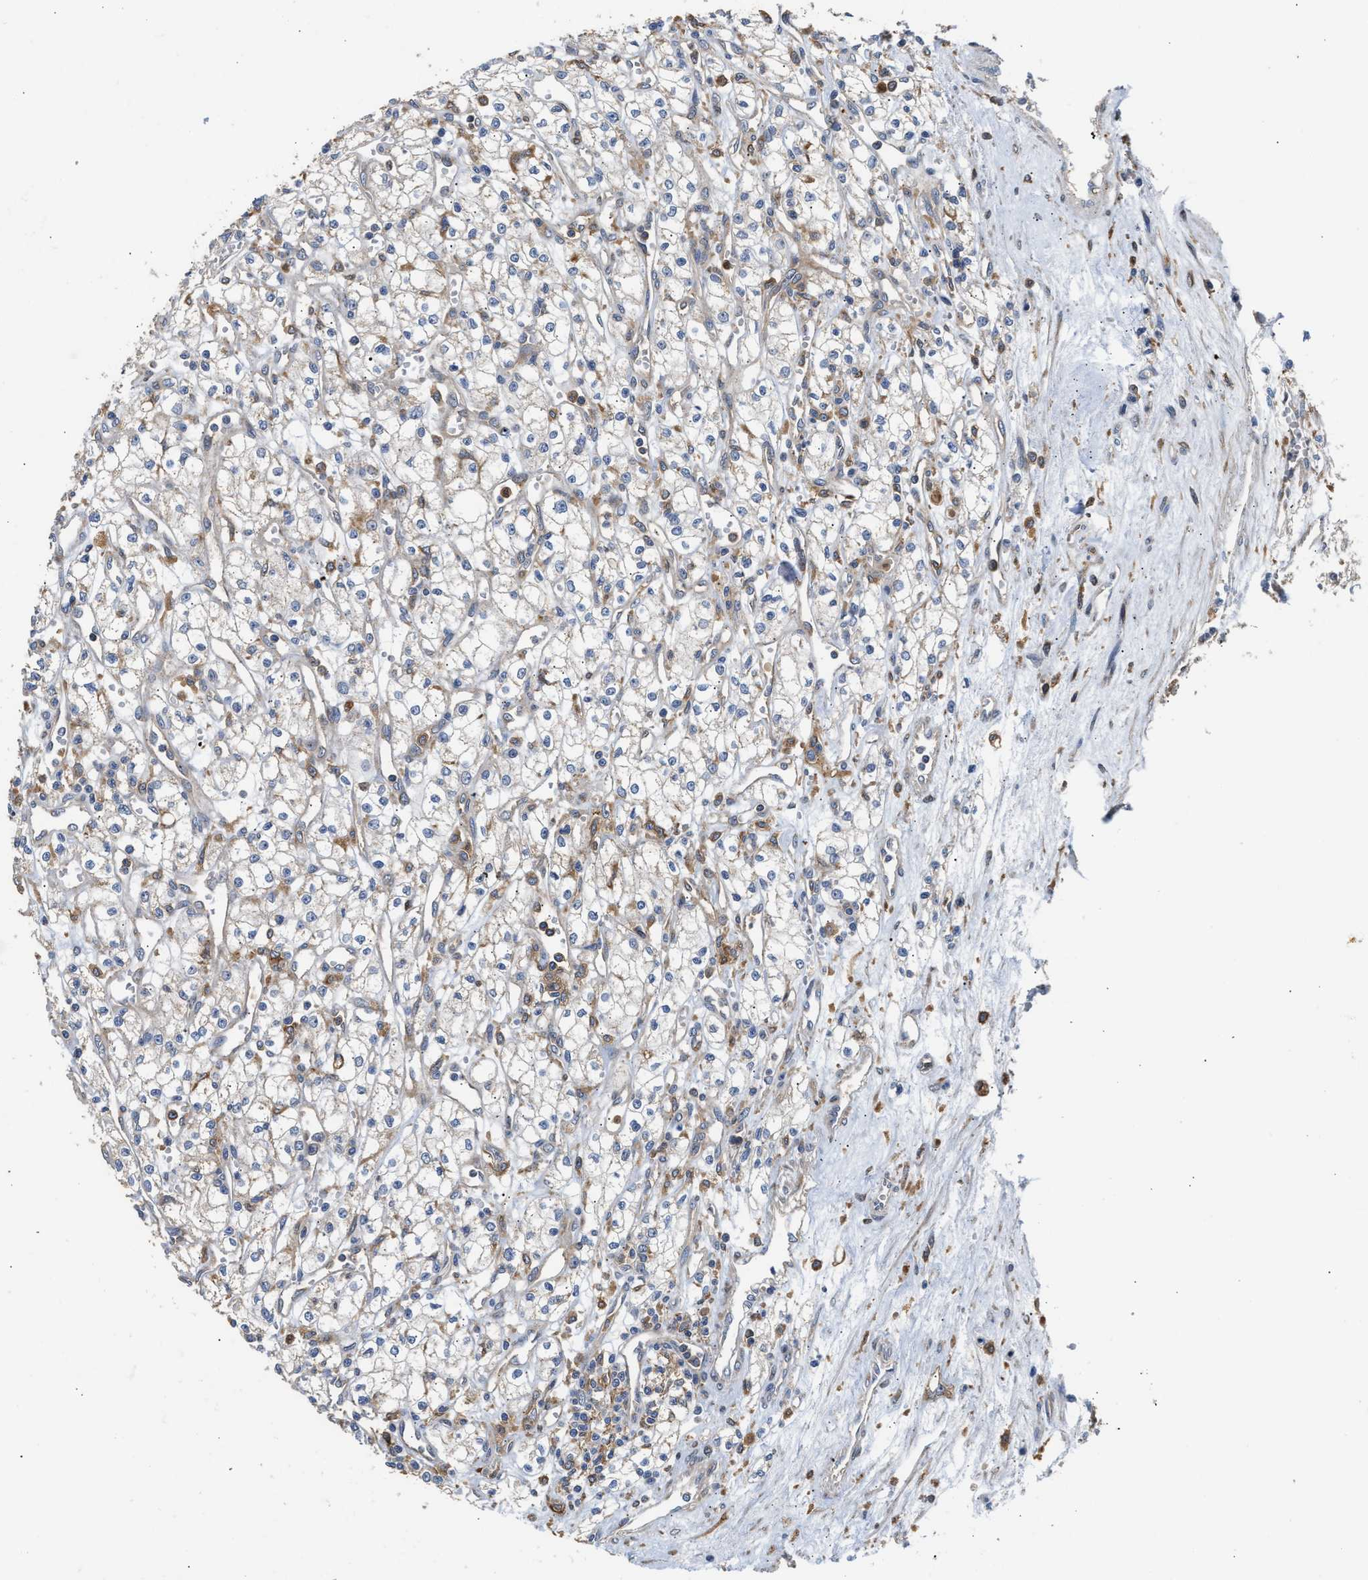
{"staining": {"intensity": "moderate", "quantity": "<25%", "location": "cytoplasmic/membranous"}, "tissue": "renal cancer", "cell_type": "Tumor cells", "image_type": "cancer", "snomed": [{"axis": "morphology", "description": "Adenocarcinoma, NOS"}, {"axis": "topography", "description": "Kidney"}], "caption": "Protein expression analysis of human renal adenocarcinoma reveals moderate cytoplasmic/membranous positivity in approximately <25% of tumor cells.", "gene": "RAB31", "patient": {"sex": "male", "age": 59}}